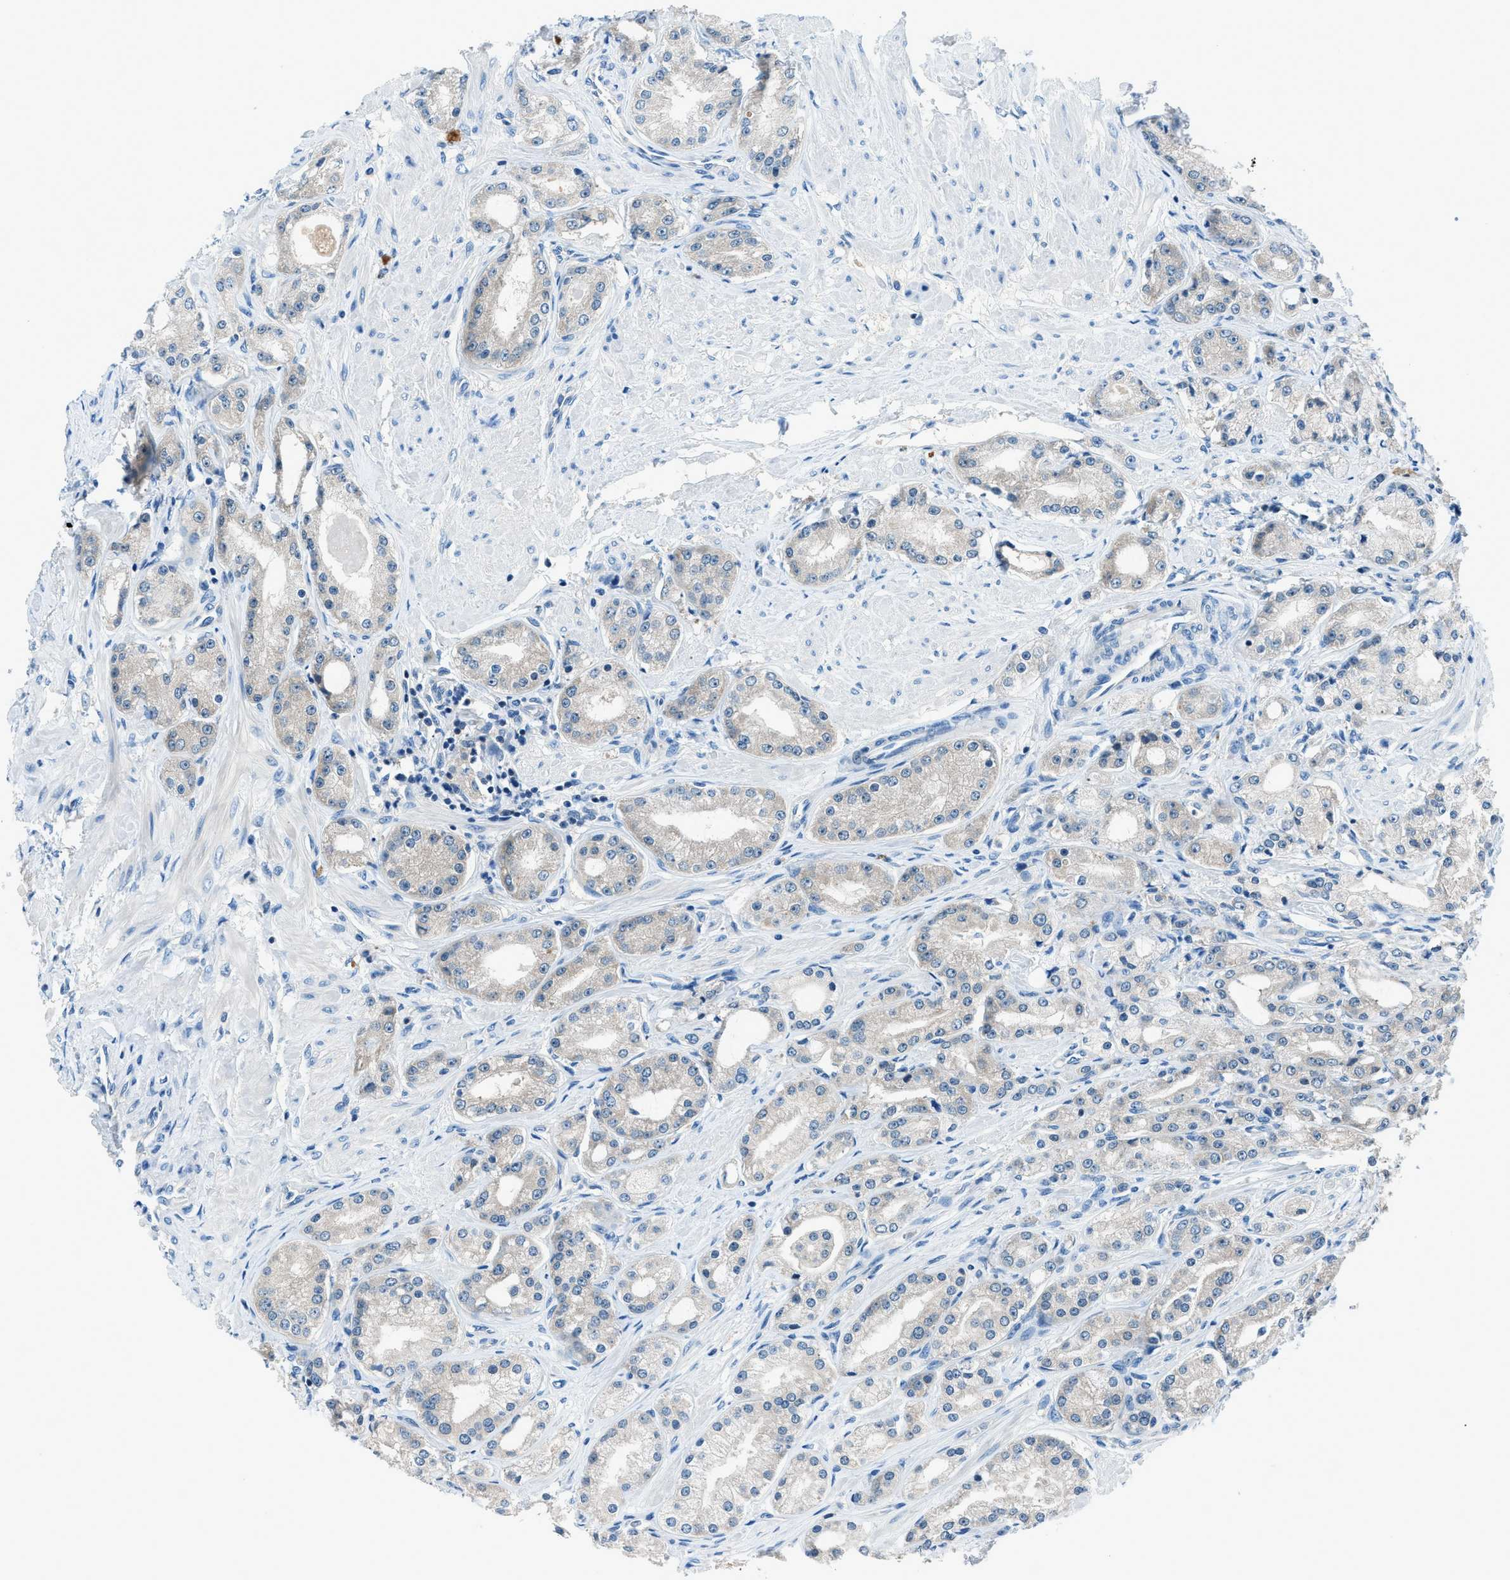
{"staining": {"intensity": "negative", "quantity": "none", "location": "none"}, "tissue": "prostate cancer", "cell_type": "Tumor cells", "image_type": "cancer", "snomed": [{"axis": "morphology", "description": "Adenocarcinoma, Low grade"}, {"axis": "topography", "description": "Prostate"}], "caption": "Tumor cells are negative for brown protein staining in adenocarcinoma (low-grade) (prostate).", "gene": "ACP1", "patient": {"sex": "male", "age": 63}}